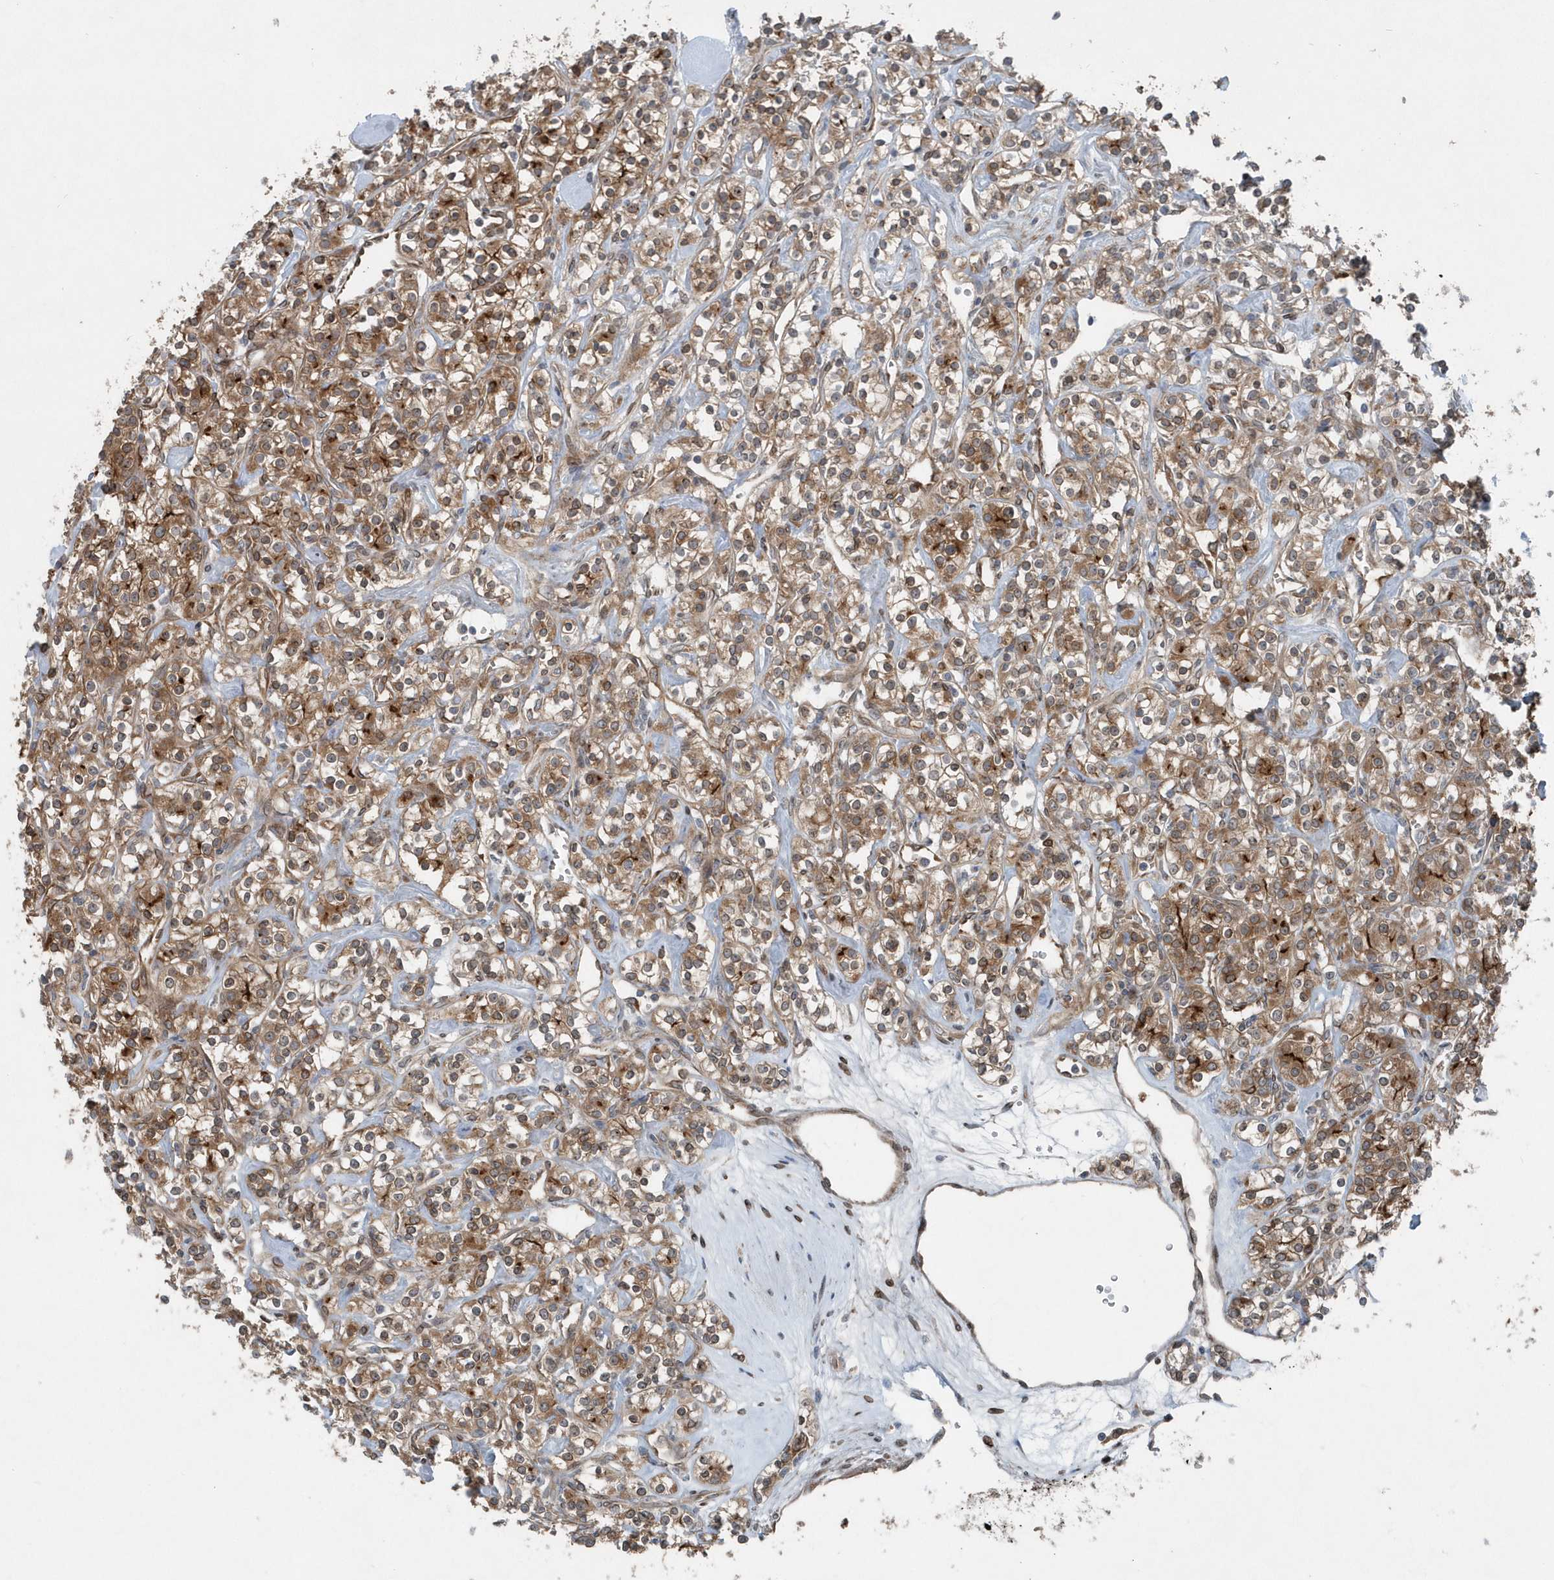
{"staining": {"intensity": "moderate", "quantity": ">75%", "location": "cytoplasmic/membranous"}, "tissue": "renal cancer", "cell_type": "Tumor cells", "image_type": "cancer", "snomed": [{"axis": "morphology", "description": "Adenocarcinoma, NOS"}, {"axis": "topography", "description": "Kidney"}], "caption": "Immunohistochemical staining of renal cancer reveals medium levels of moderate cytoplasmic/membranous protein positivity in approximately >75% of tumor cells.", "gene": "MCC", "patient": {"sex": "male", "age": 77}}